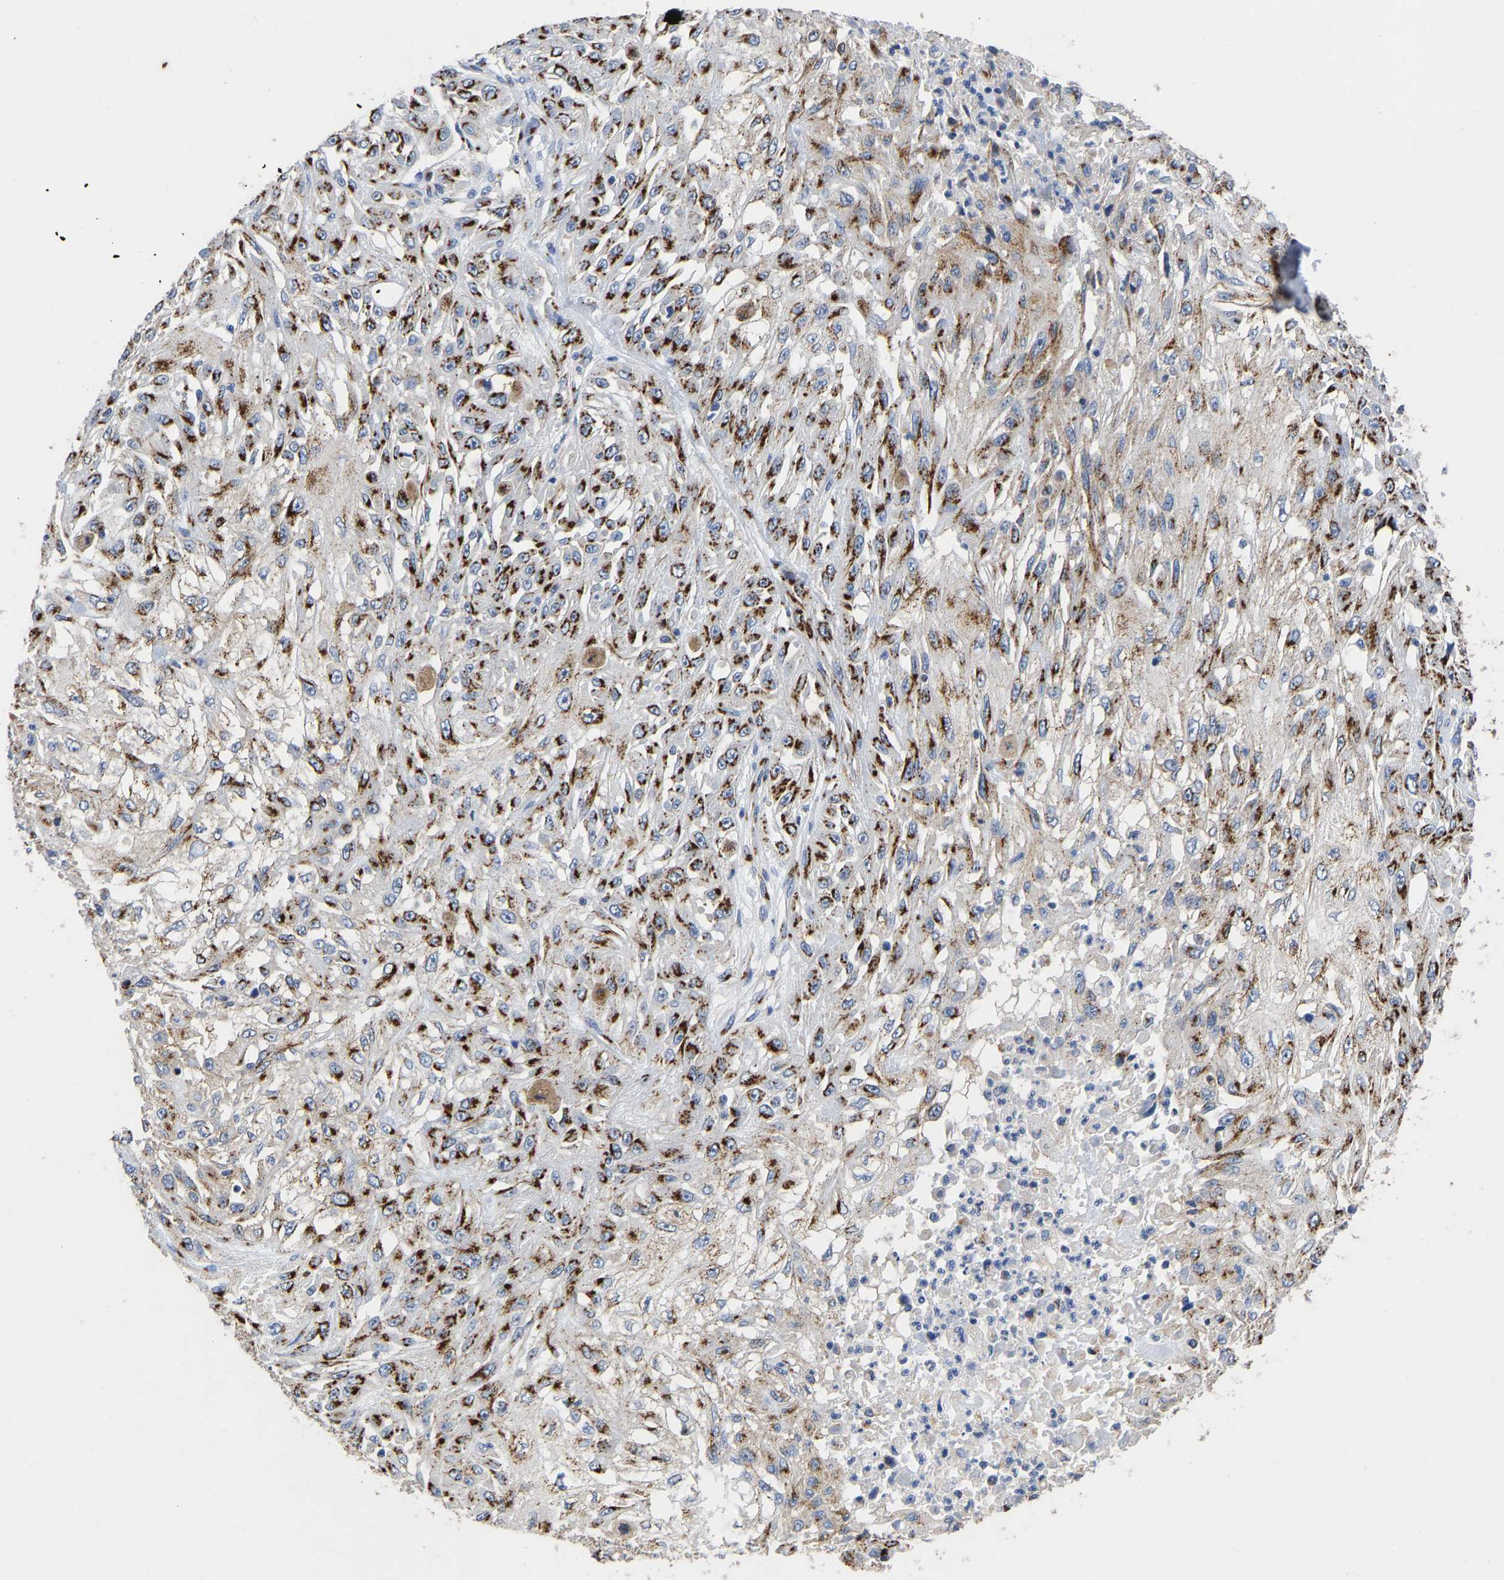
{"staining": {"intensity": "strong", "quantity": ">75%", "location": "cytoplasmic/membranous"}, "tissue": "skin cancer", "cell_type": "Tumor cells", "image_type": "cancer", "snomed": [{"axis": "morphology", "description": "Squamous cell carcinoma, NOS"}, {"axis": "morphology", "description": "Squamous cell carcinoma, metastatic, NOS"}, {"axis": "topography", "description": "Skin"}, {"axis": "topography", "description": "Lymph node"}], "caption": "Immunohistochemistry (DAB (3,3'-diaminobenzidine)) staining of skin squamous cell carcinoma exhibits strong cytoplasmic/membranous protein expression in about >75% of tumor cells.", "gene": "TMEM87A", "patient": {"sex": "male", "age": 75}}